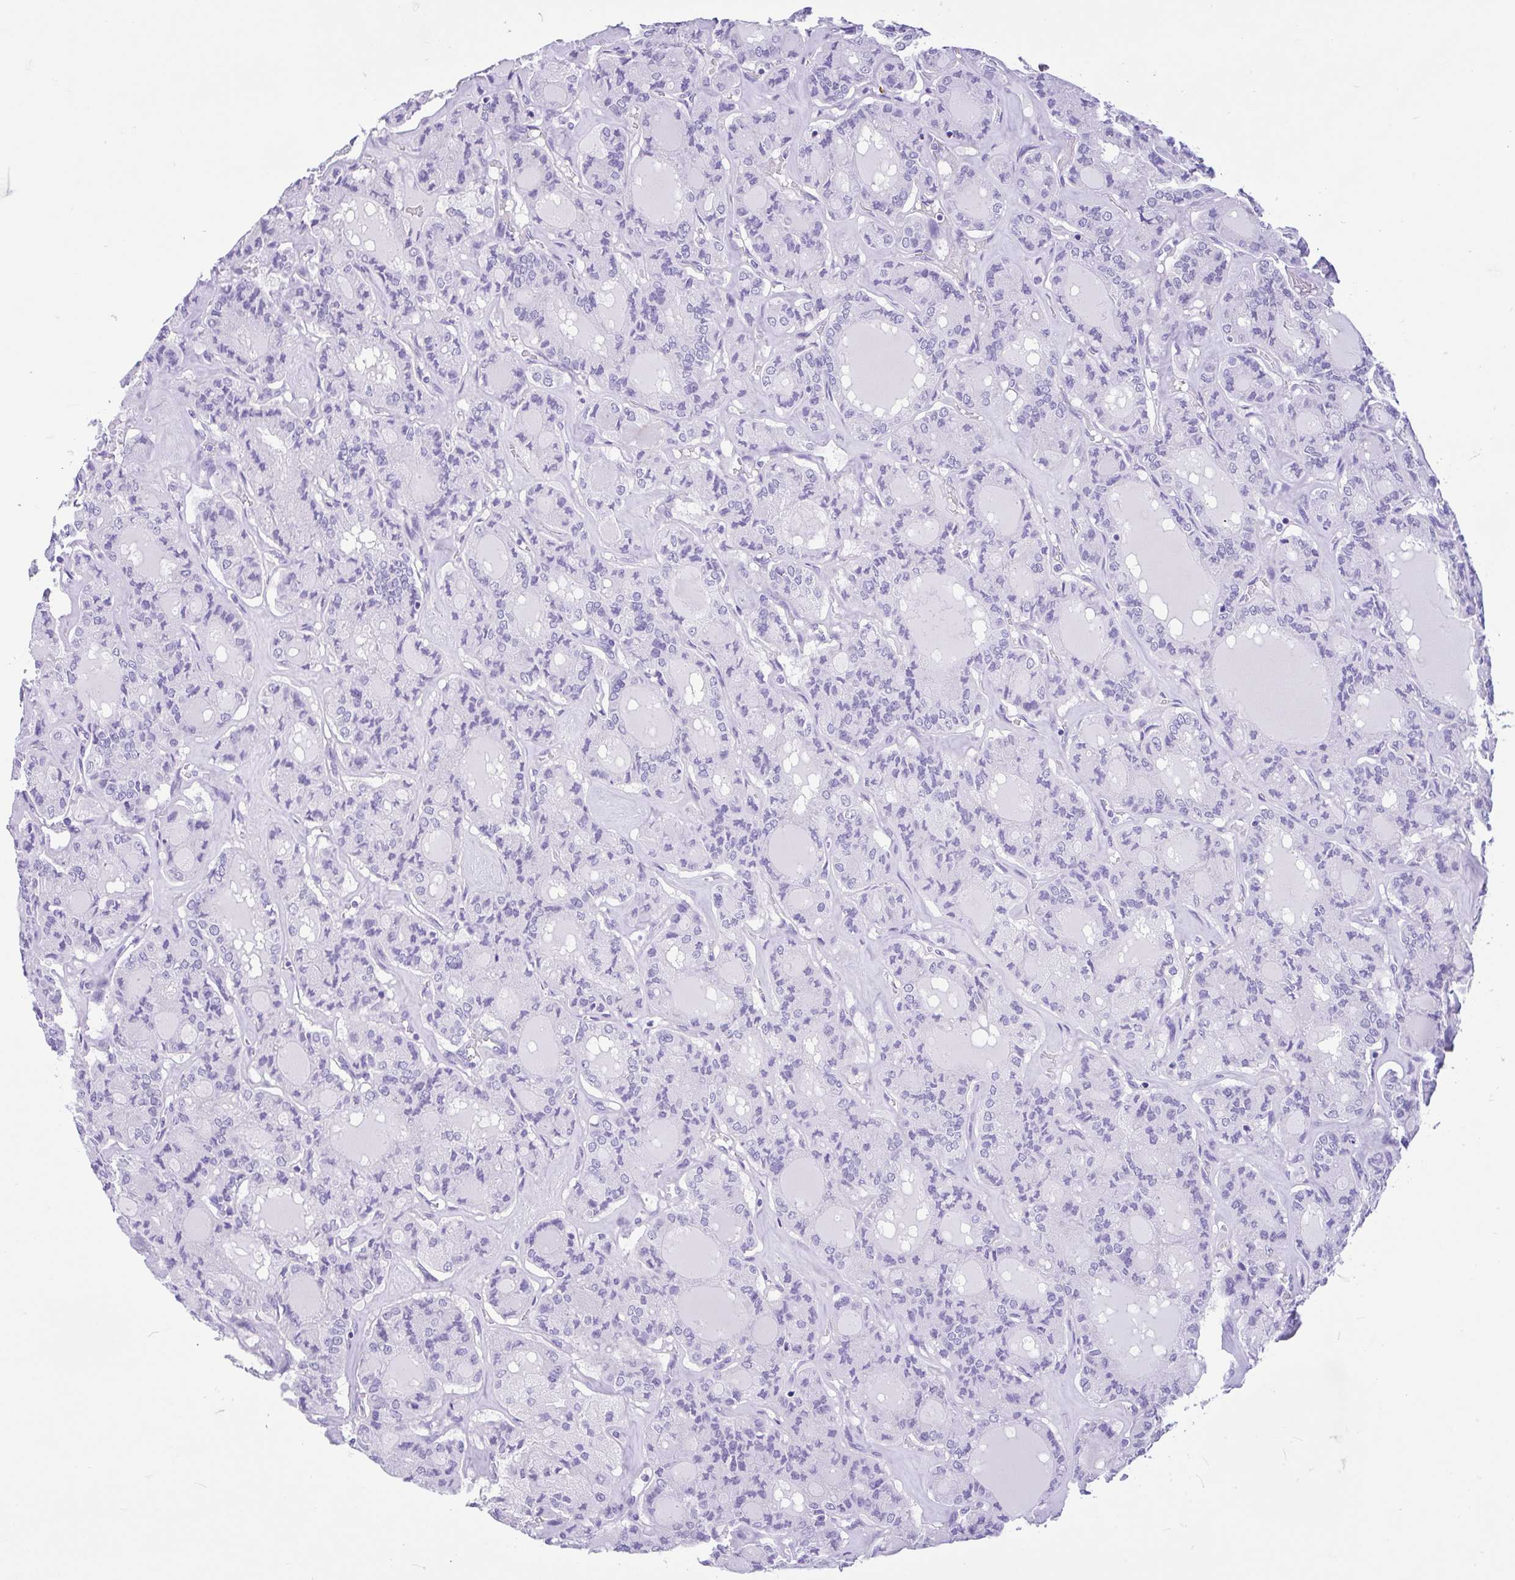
{"staining": {"intensity": "negative", "quantity": "none", "location": "none"}, "tissue": "thyroid cancer", "cell_type": "Tumor cells", "image_type": "cancer", "snomed": [{"axis": "morphology", "description": "Papillary adenocarcinoma, NOS"}, {"axis": "topography", "description": "Thyroid gland"}], "caption": "High power microscopy image of an IHC histopathology image of thyroid cancer (papillary adenocarcinoma), revealing no significant staining in tumor cells.", "gene": "OR4N4", "patient": {"sex": "male", "age": 87}}